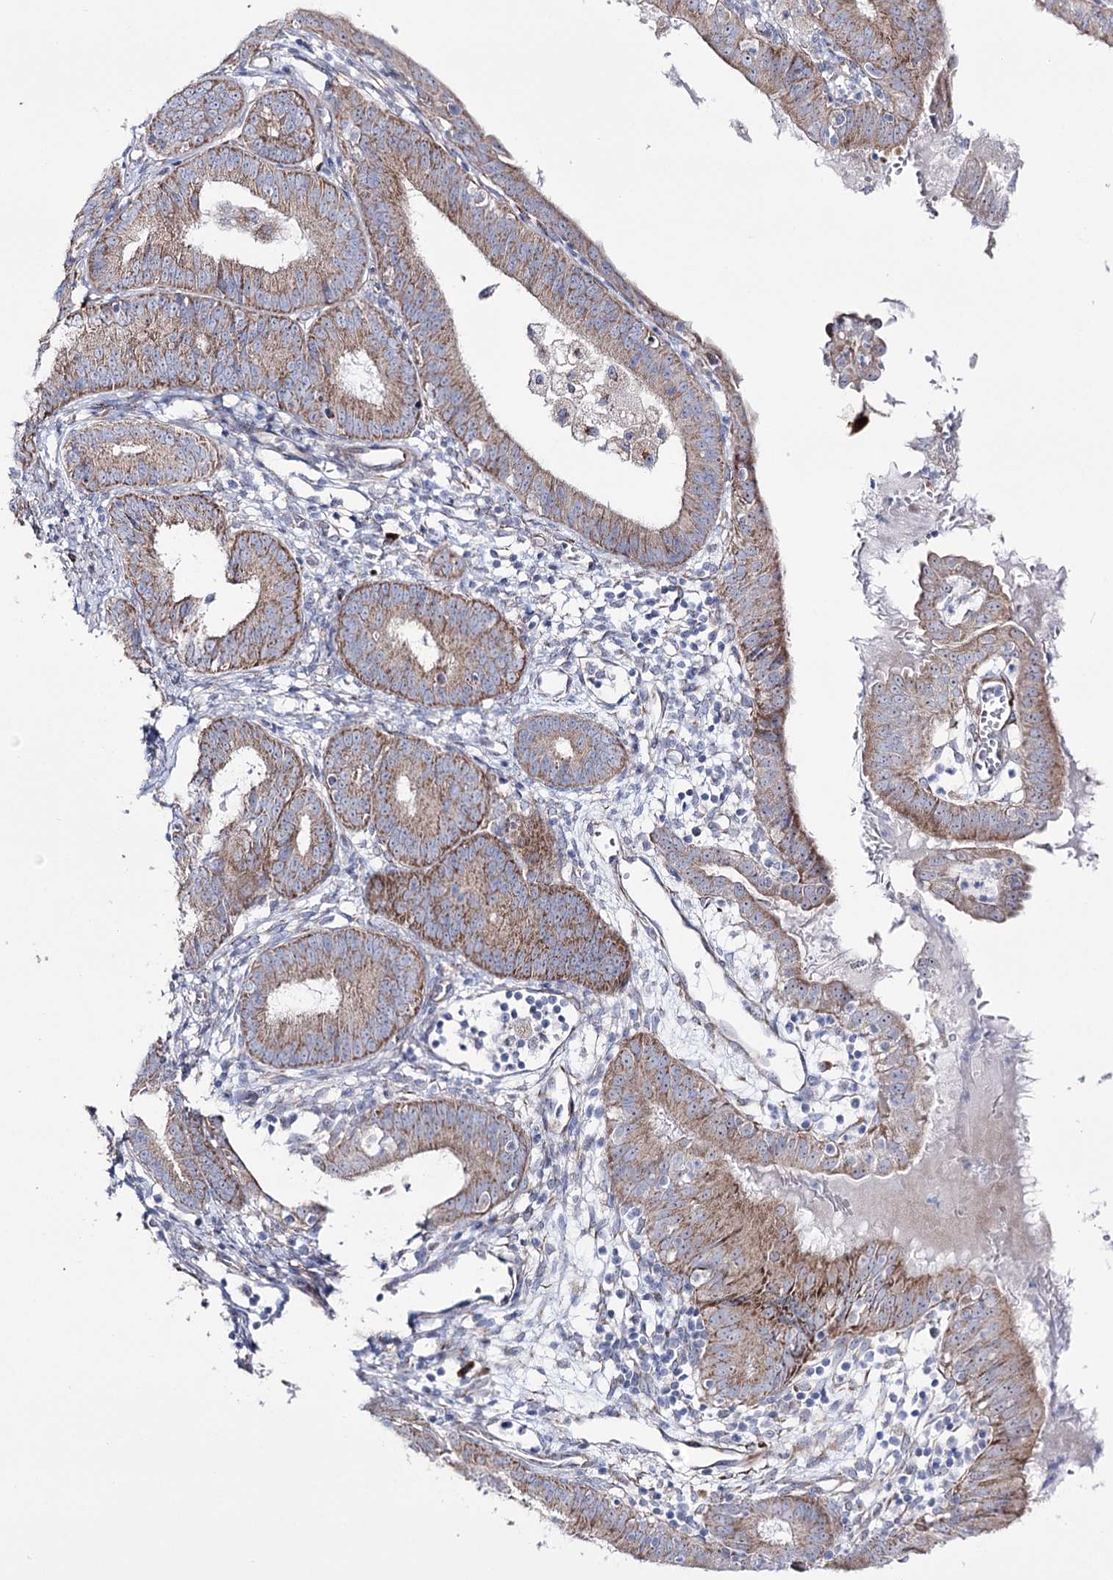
{"staining": {"intensity": "moderate", "quantity": "25%-75%", "location": "cytoplasmic/membranous"}, "tissue": "endometrial cancer", "cell_type": "Tumor cells", "image_type": "cancer", "snomed": [{"axis": "morphology", "description": "Adenocarcinoma, NOS"}, {"axis": "topography", "description": "Endometrium"}], "caption": "A high-resolution histopathology image shows IHC staining of endometrial adenocarcinoma, which reveals moderate cytoplasmic/membranous staining in approximately 25%-75% of tumor cells.", "gene": "METTL5", "patient": {"sex": "female", "age": 51}}